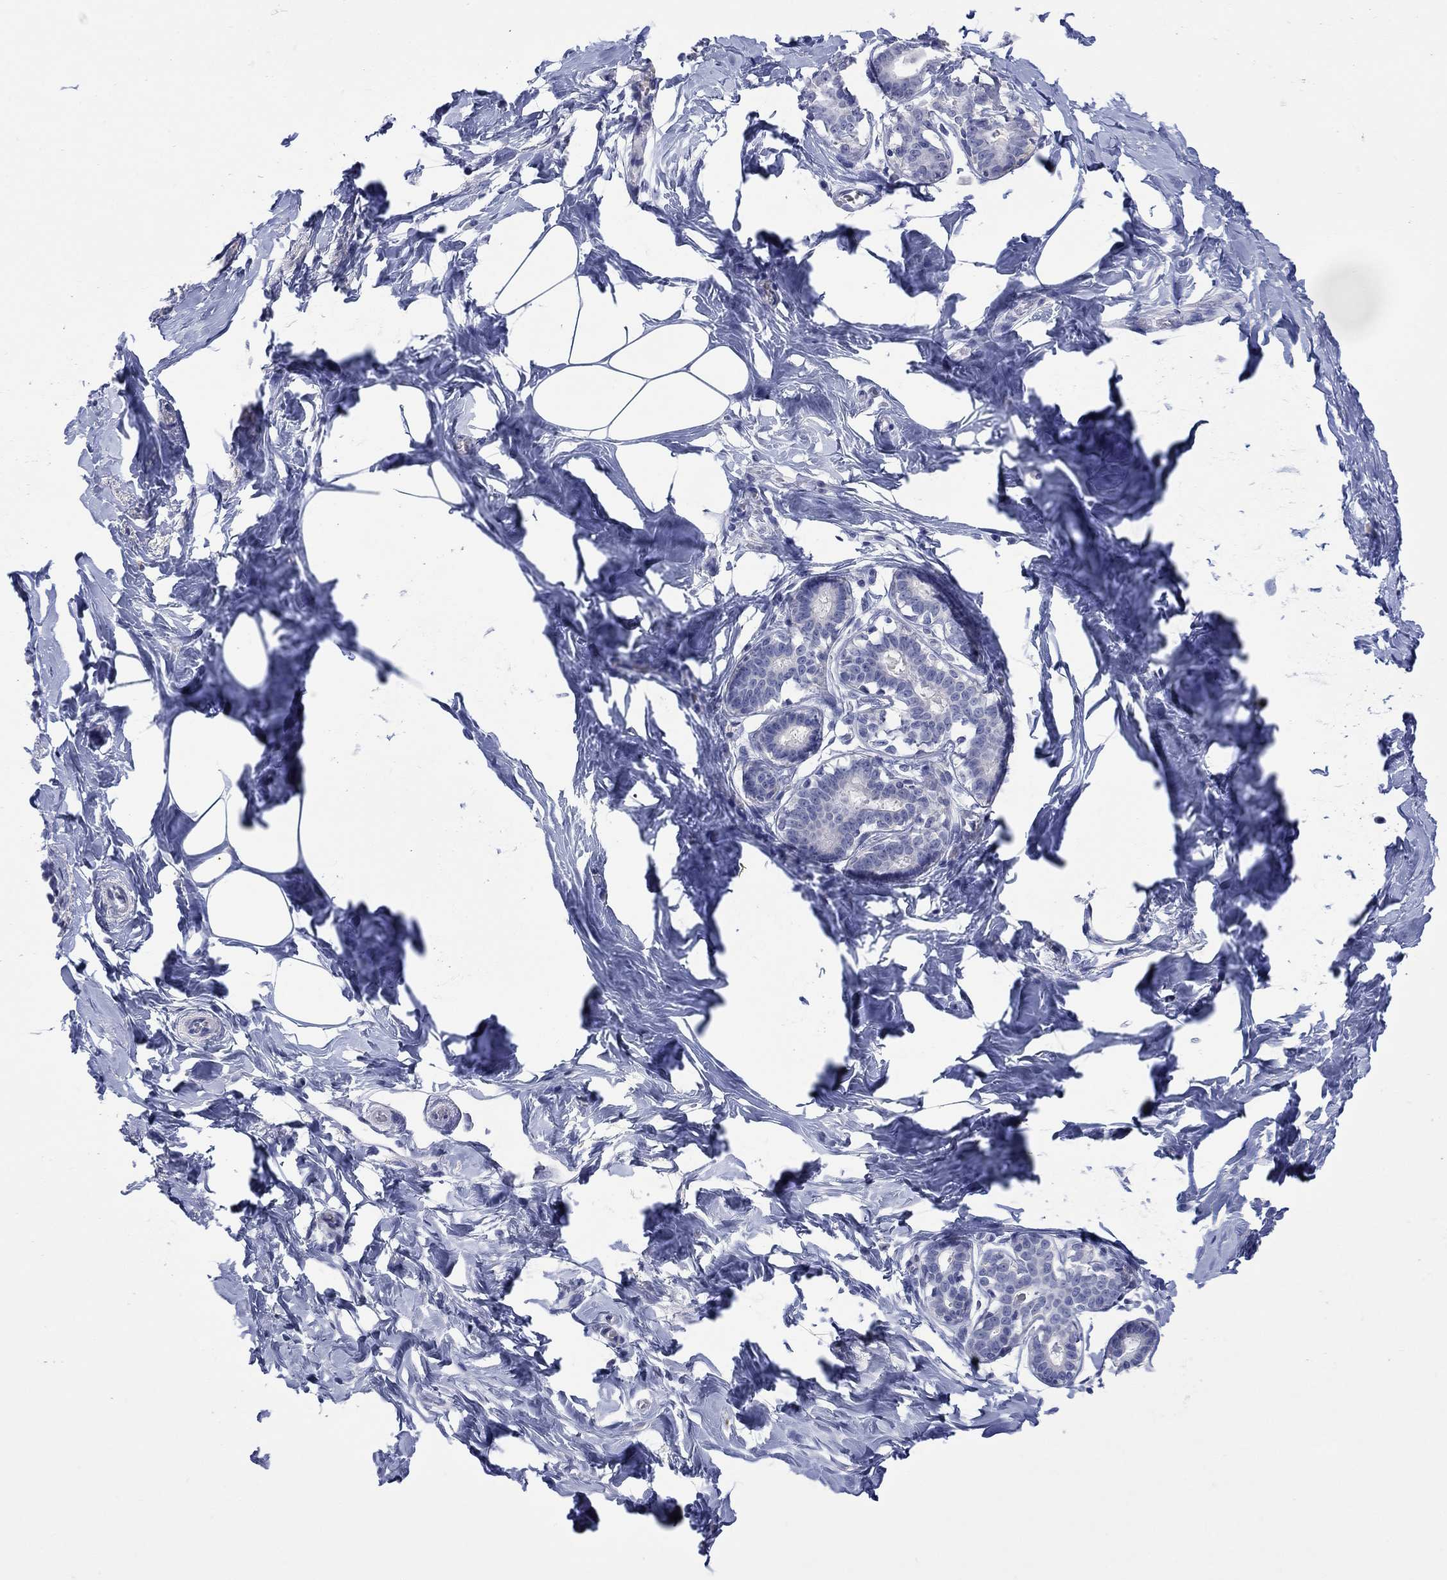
{"staining": {"intensity": "negative", "quantity": "none", "location": "none"}, "tissue": "breast", "cell_type": "Adipocytes", "image_type": "normal", "snomed": [{"axis": "morphology", "description": "Normal tissue, NOS"}, {"axis": "morphology", "description": "Lobular carcinoma, in situ"}, {"axis": "topography", "description": "Breast"}], "caption": "Human breast stained for a protein using immunohistochemistry displays no staining in adipocytes.", "gene": "PTPRZ1", "patient": {"sex": "female", "age": 35}}